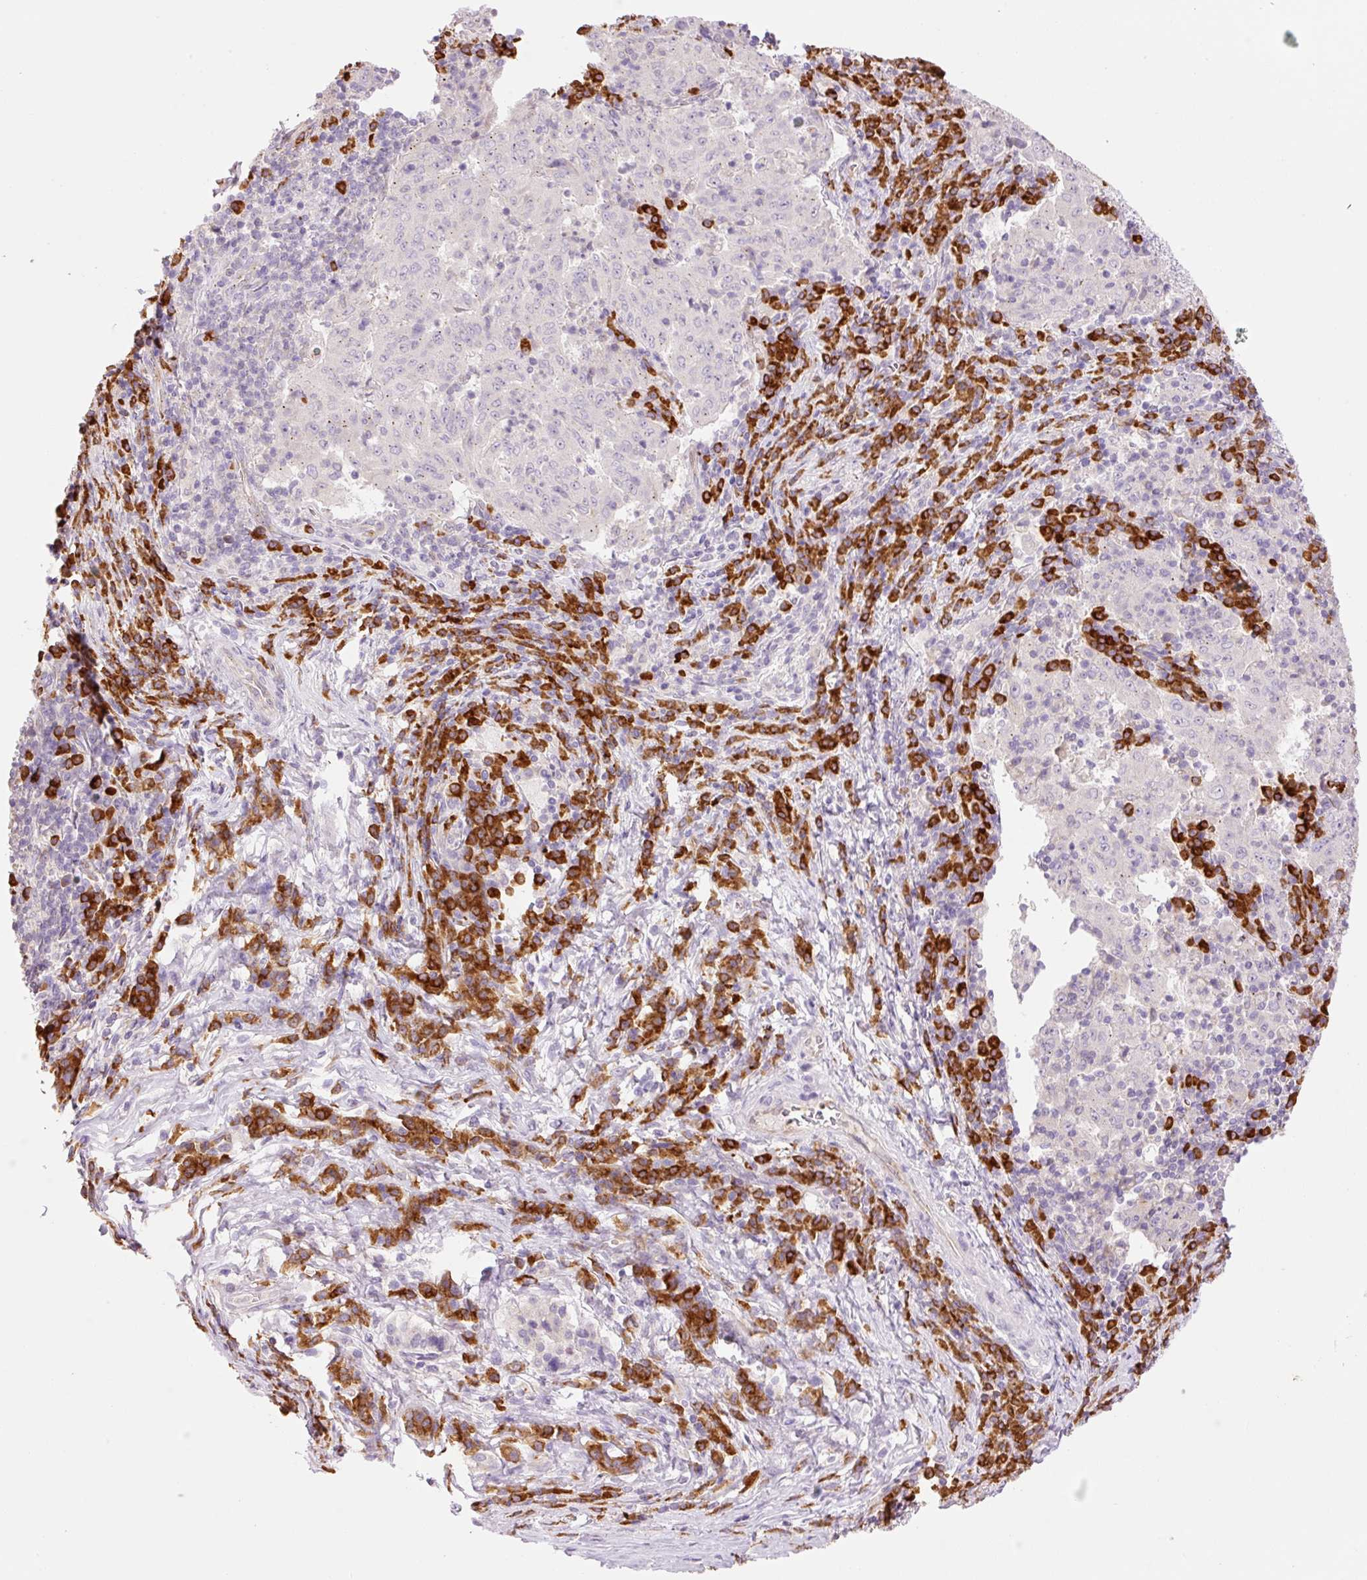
{"staining": {"intensity": "negative", "quantity": "none", "location": "none"}, "tissue": "pancreatic cancer", "cell_type": "Tumor cells", "image_type": "cancer", "snomed": [{"axis": "morphology", "description": "Adenocarcinoma, NOS"}, {"axis": "topography", "description": "Pancreas"}], "caption": "The histopathology image displays no staining of tumor cells in adenocarcinoma (pancreatic). (Immunohistochemistry (ihc), brightfield microscopy, high magnification).", "gene": "PNPLA5", "patient": {"sex": "male", "age": 63}}